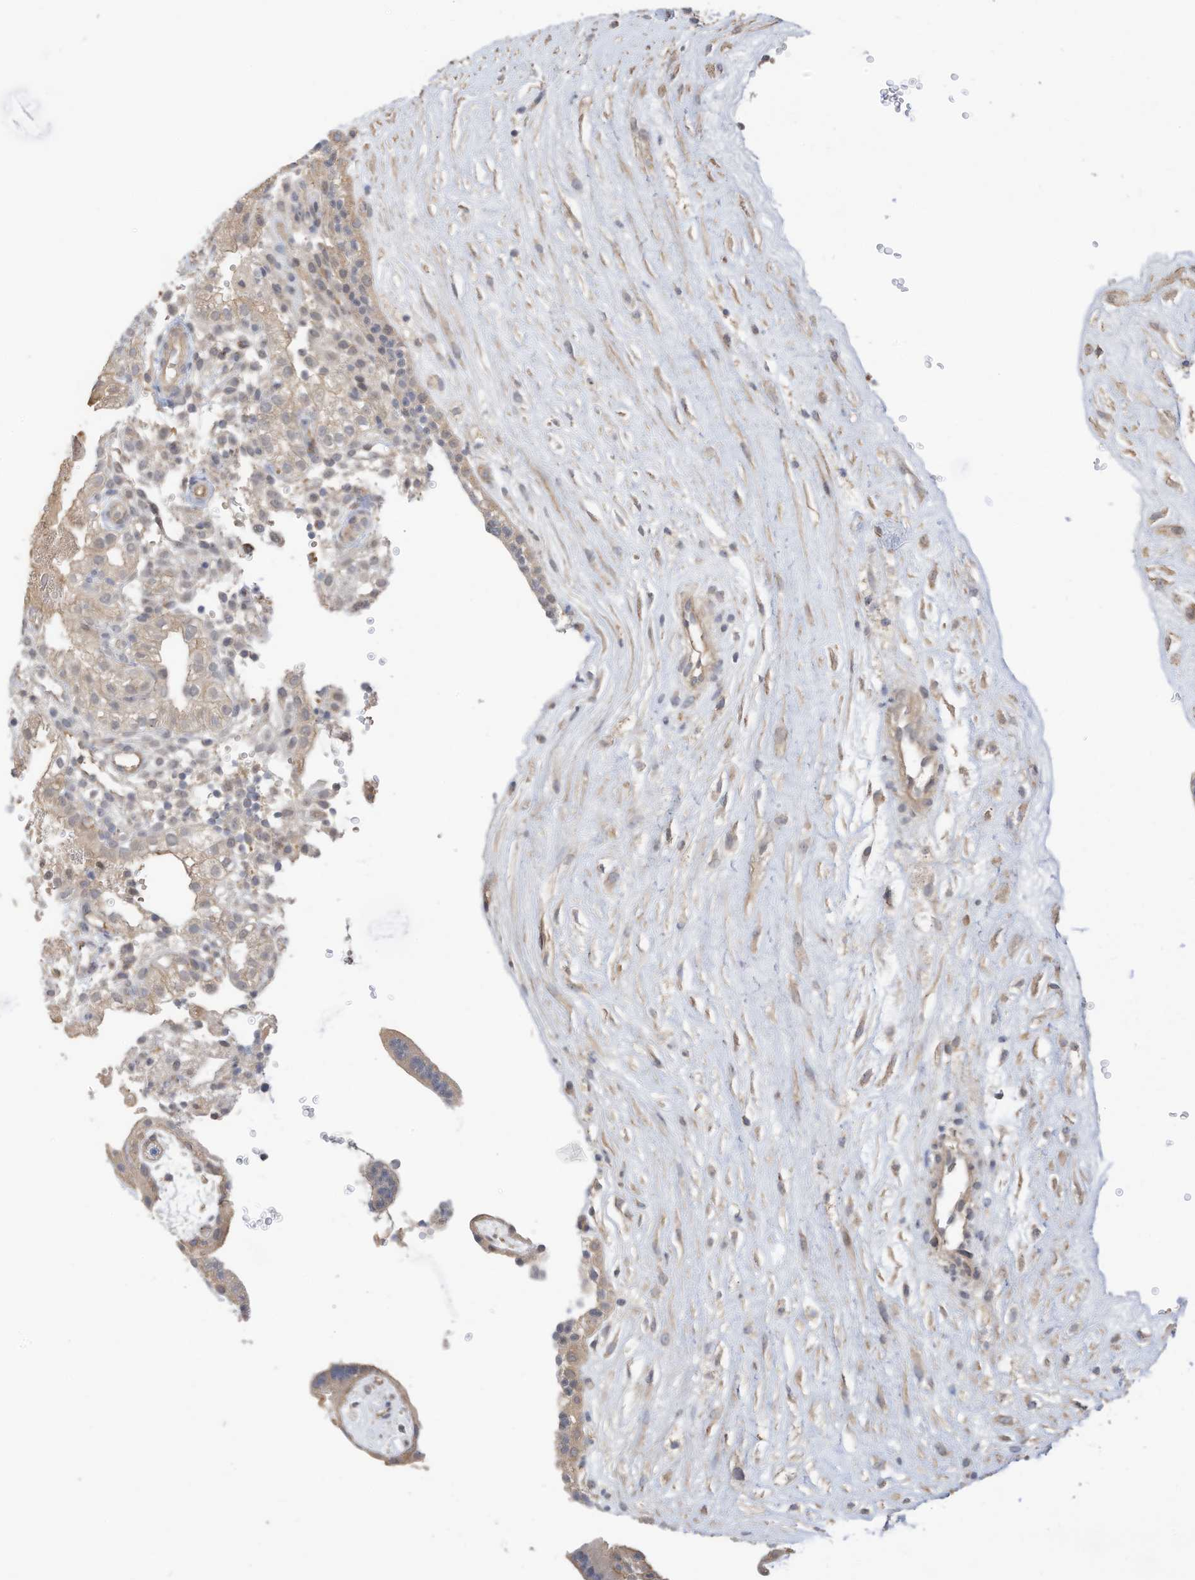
{"staining": {"intensity": "weak", "quantity": "25%-75%", "location": "cytoplasmic/membranous"}, "tissue": "placenta", "cell_type": "Trophoblastic cells", "image_type": "normal", "snomed": [{"axis": "morphology", "description": "Normal tissue, NOS"}, {"axis": "topography", "description": "Placenta"}], "caption": "Trophoblastic cells exhibit weak cytoplasmic/membranous positivity in about 25%-75% of cells in unremarkable placenta.", "gene": "REC8", "patient": {"sex": "female", "age": 18}}